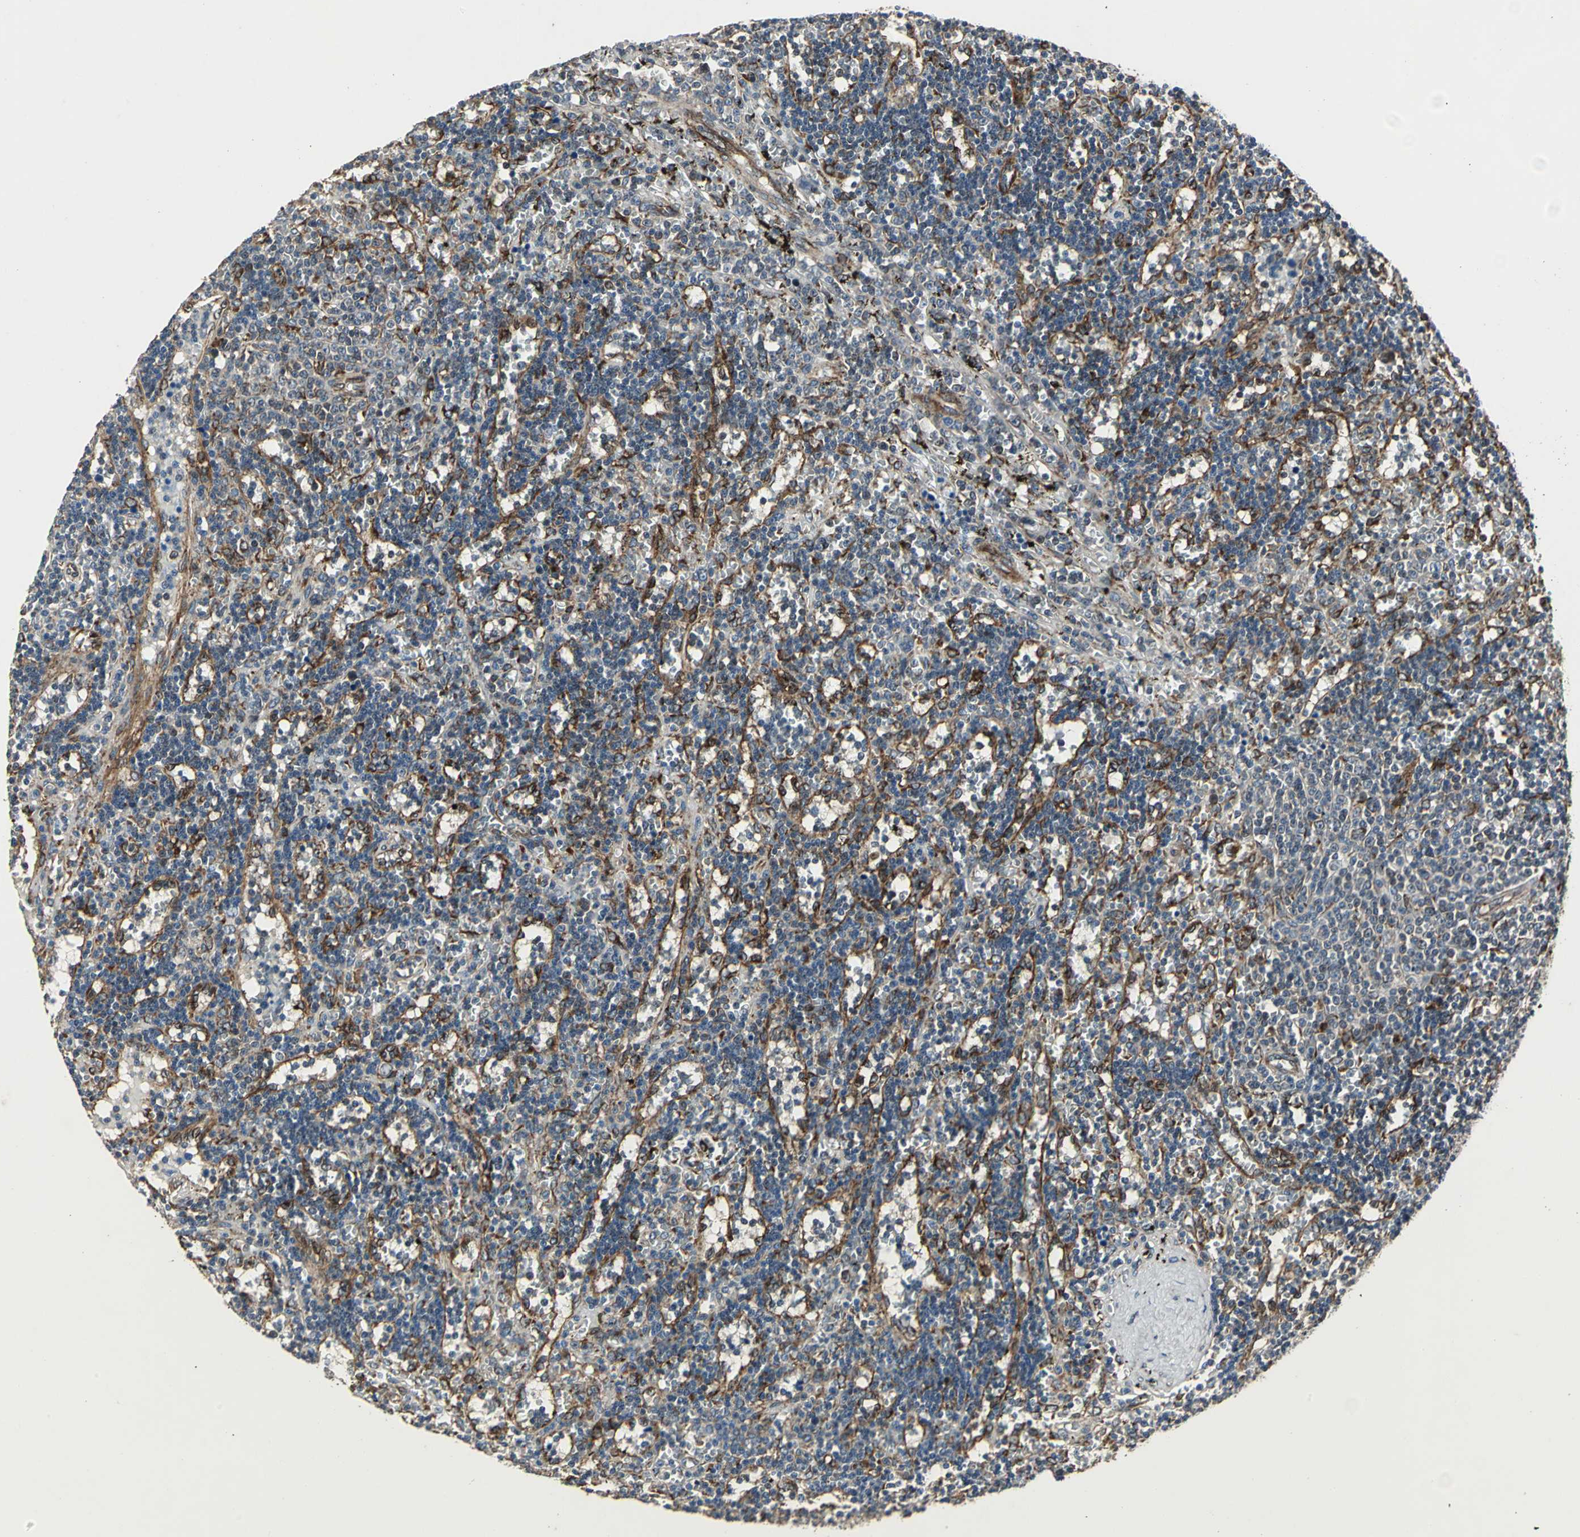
{"staining": {"intensity": "moderate", "quantity": "<25%", "location": "cytoplasmic/membranous"}, "tissue": "lymphoma", "cell_type": "Tumor cells", "image_type": "cancer", "snomed": [{"axis": "morphology", "description": "Malignant lymphoma, non-Hodgkin's type, Low grade"}, {"axis": "topography", "description": "Spleen"}], "caption": "Immunohistochemical staining of human malignant lymphoma, non-Hodgkin's type (low-grade) displays low levels of moderate cytoplasmic/membranous protein positivity in approximately <25% of tumor cells. (DAB (3,3'-diaminobenzidine) = brown stain, brightfield microscopy at high magnification).", "gene": "HTATIP2", "patient": {"sex": "male", "age": 60}}